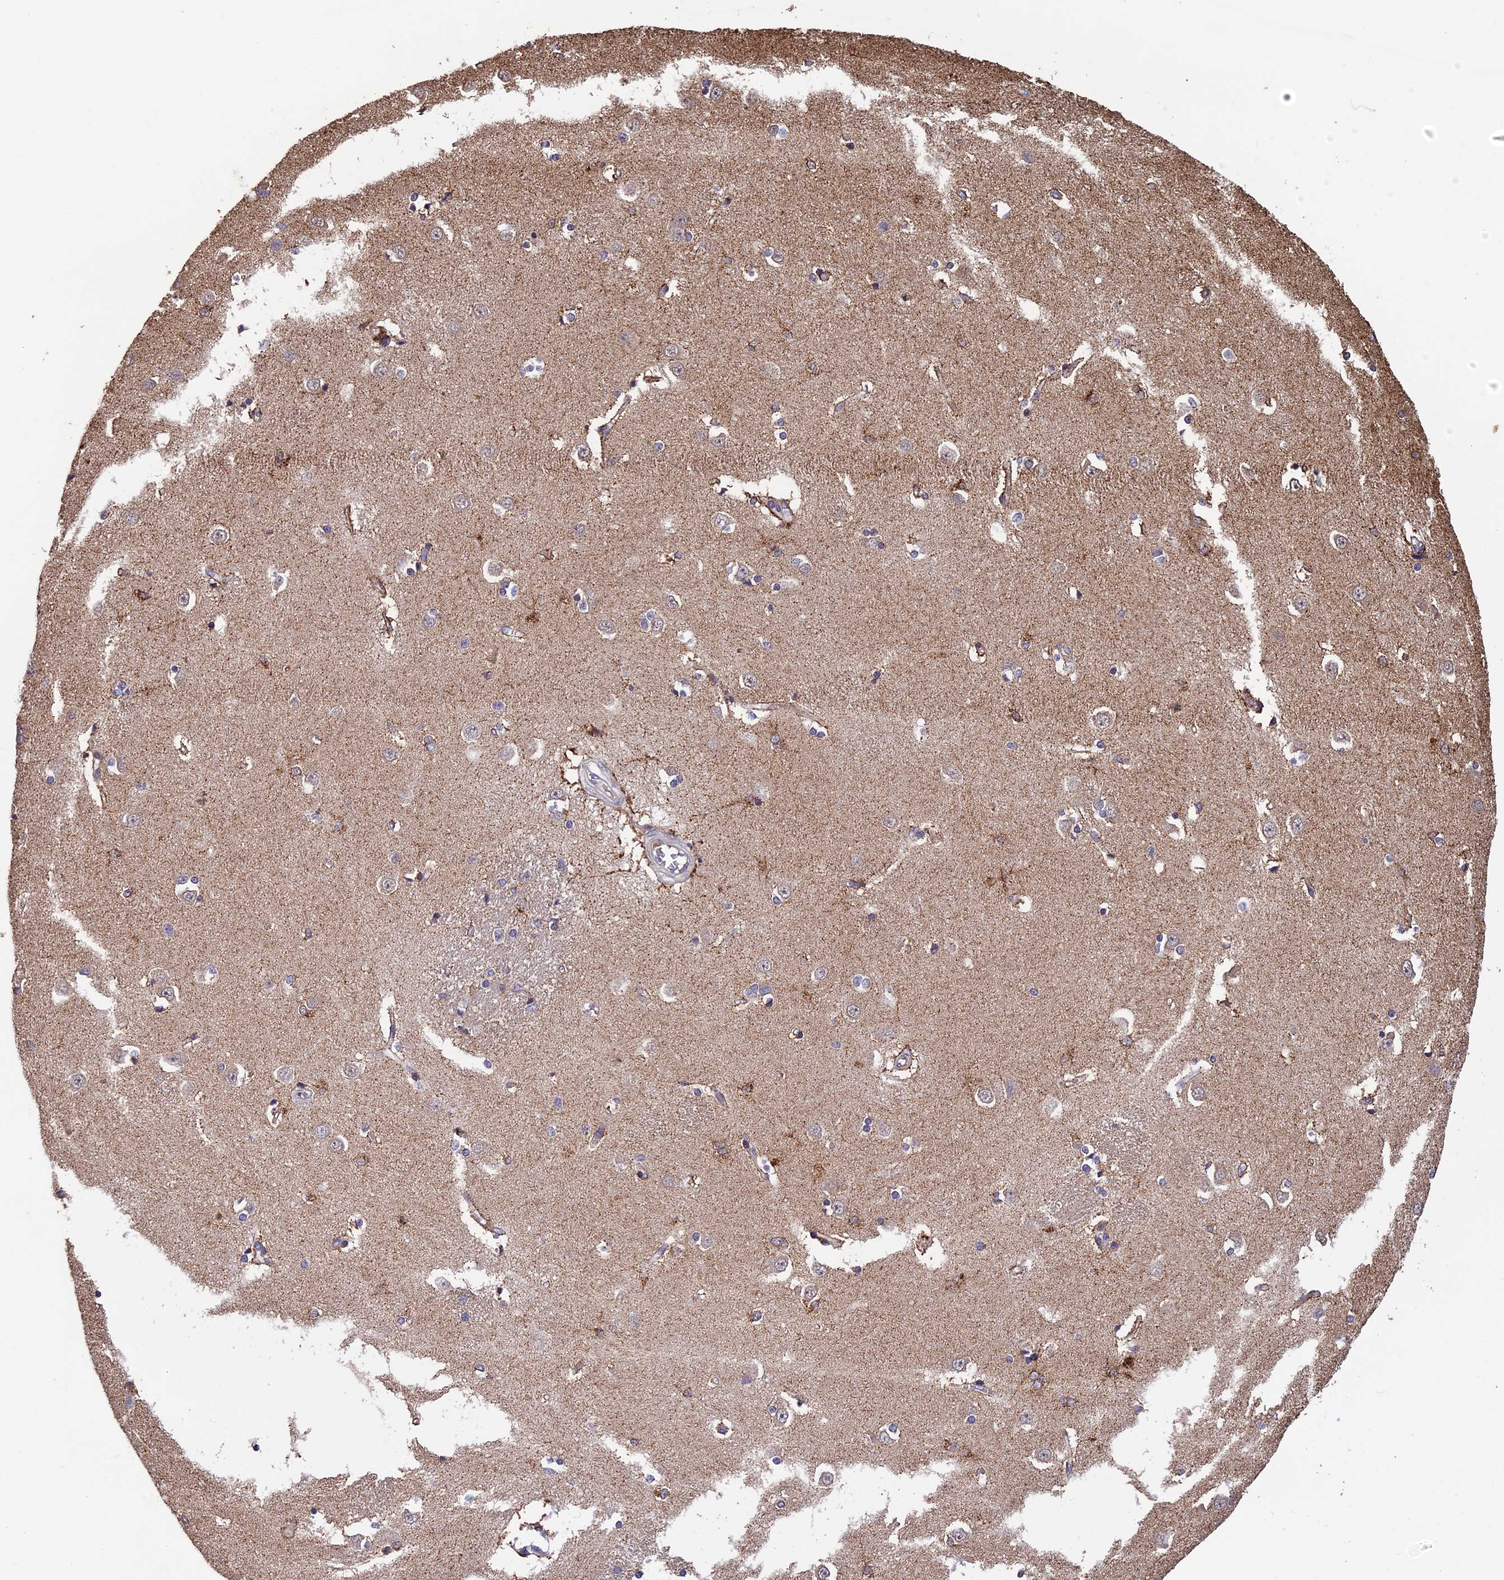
{"staining": {"intensity": "moderate", "quantity": "<25%", "location": "cytoplasmic/membranous"}, "tissue": "caudate", "cell_type": "Glial cells", "image_type": "normal", "snomed": [{"axis": "morphology", "description": "Normal tissue, NOS"}, {"axis": "topography", "description": "Lateral ventricle wall"}], "caption": "Human caudate stained with a brown dye reveals moderate cytoplasmic/membranous positive positivity in about <25% of glial cells.", "gene": "PKD2L2", "patient": {"sex": "male", "age": 37}}